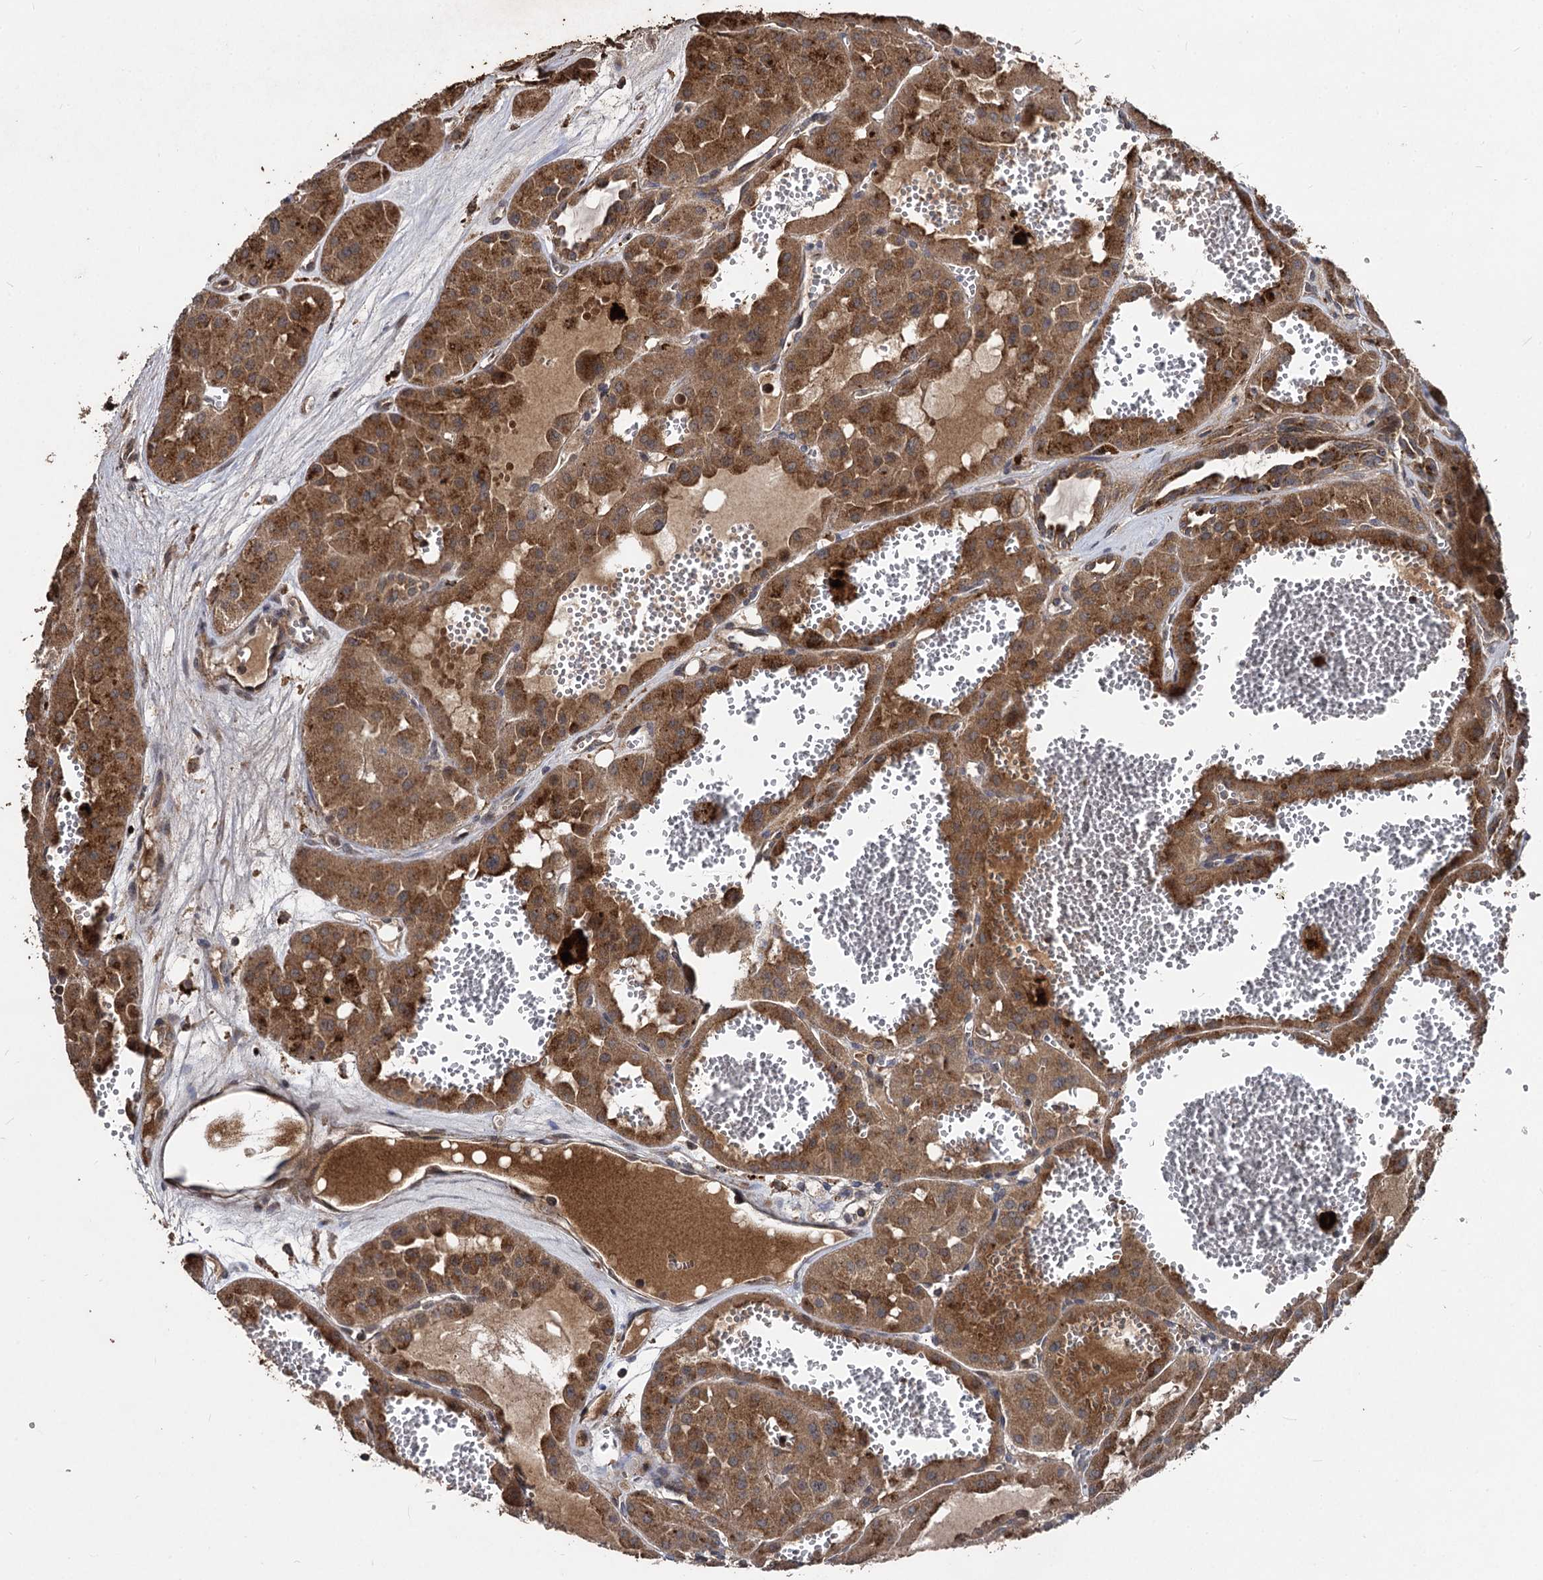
{"staining": {"intensity": "moderate", "quantity": ">75%", "location": "cytoplasmic/membranous"}, "tissue": "renal cancer", "cell_type": "Tumor cells", "image_type": "cancer", "snomed": [{"axis": "morphology", "description": "Carcinoma, NOS"}, {"axis": "topography", "description": "Kidney"}], "caption": "Protein expression by immunohistochemistry (IHC) demonstrates moderate cytoplasmic/membranous expression in about >75% of tumor cells in carcinoma (renal).", "gene": "BCL2L2", "patient": {"sex": "female", "age": 75}}